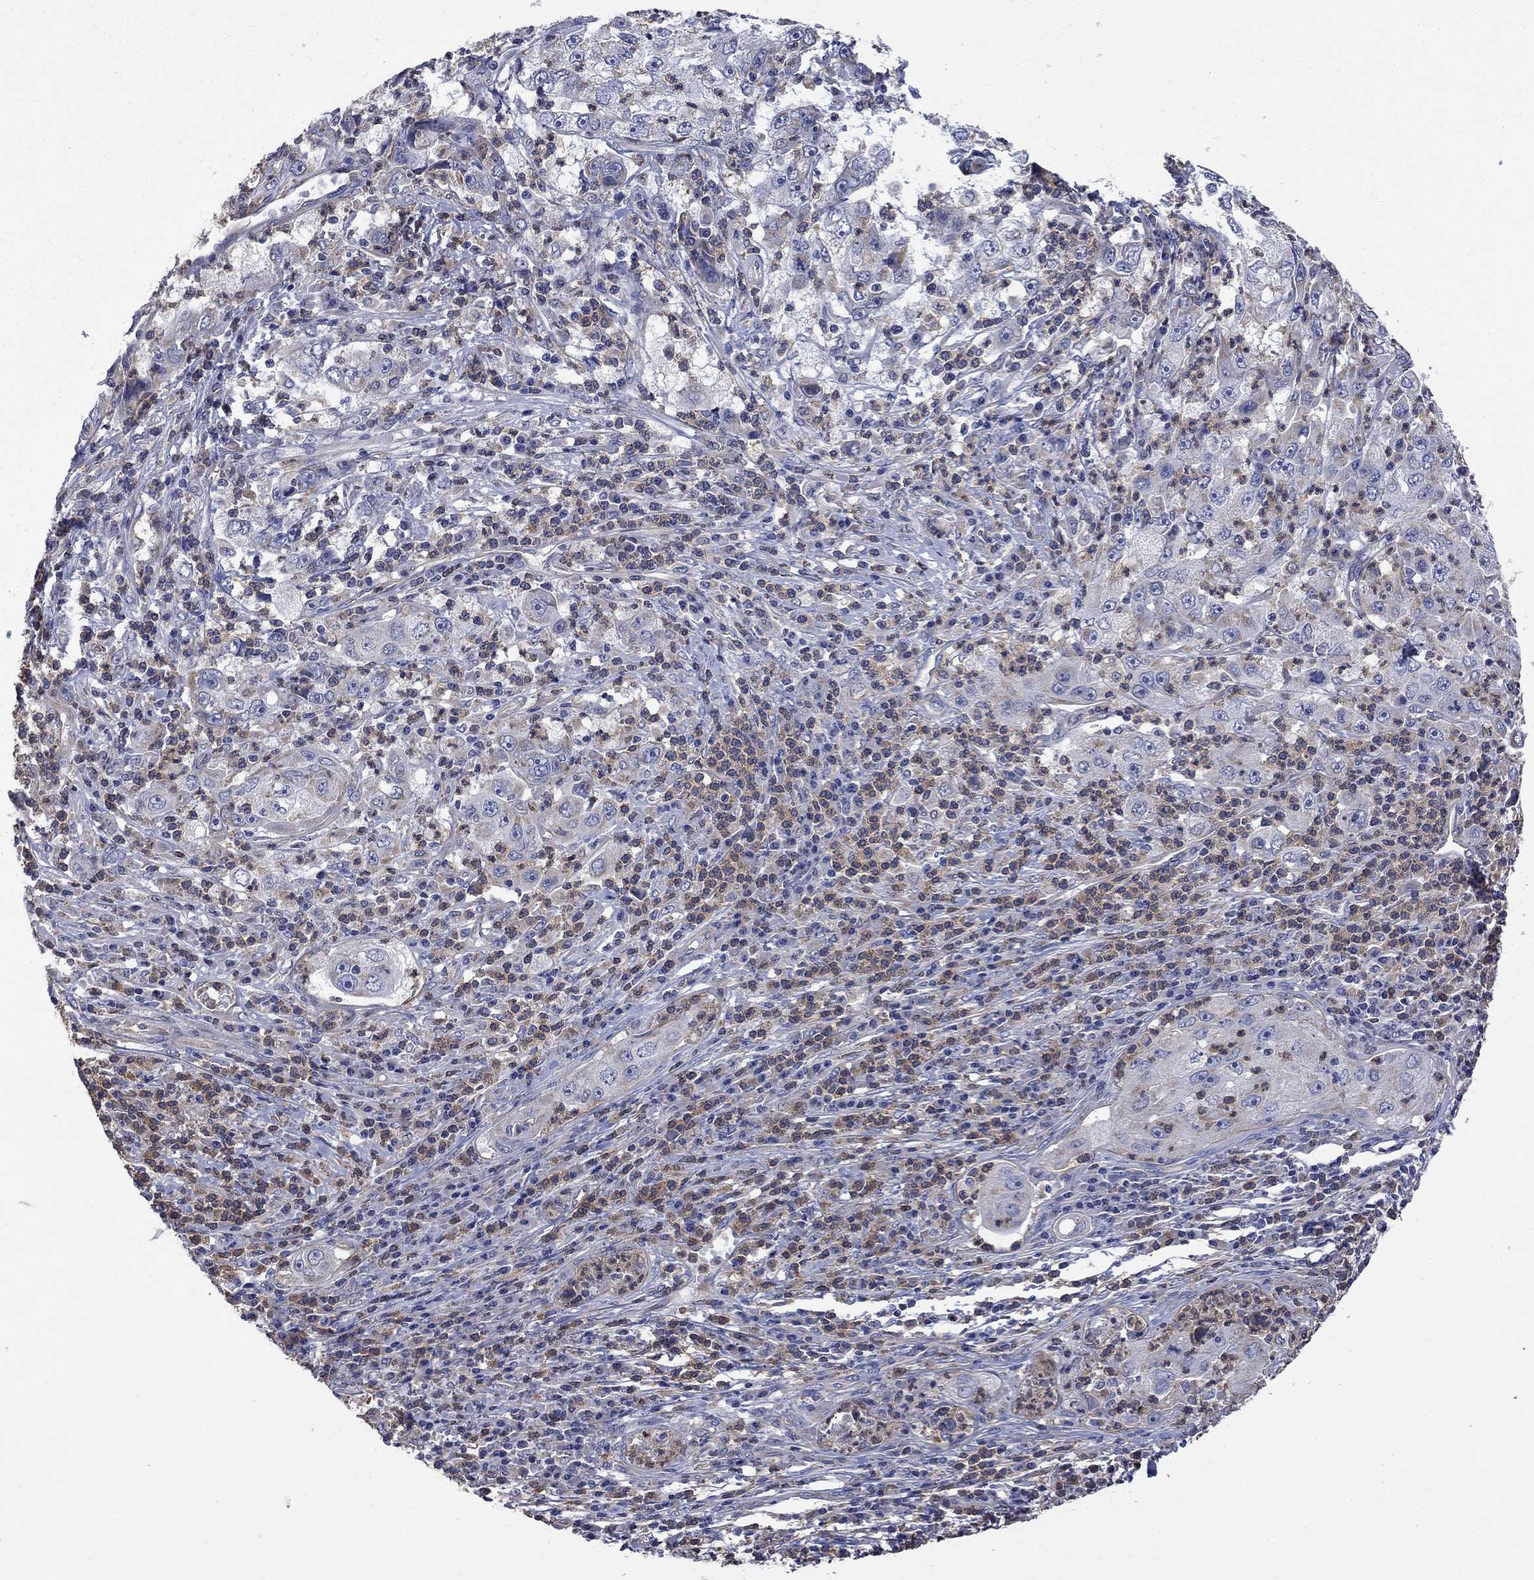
{"staining": {"intensity": "negative", "quantity": "none", "location": "none"}, "tissue": "cervical cancer", "cell_type": "Tumor cells", "image_type": "cancer", "snomed": [{"axis": "morphology", "description": "Squamous cell carcinoma, NOS"}, {"axis": "topography", "description": "Cervix"}], "caption": "An immunohistochemistry (IHC) photomicrograph of cervical squamous cell carcinoma is shown. There is no staining in tumor cells of cervical squamous cell carcinoma.", "gene": "CAMKK2", "patient": {"sex": "female", "age": 36}}